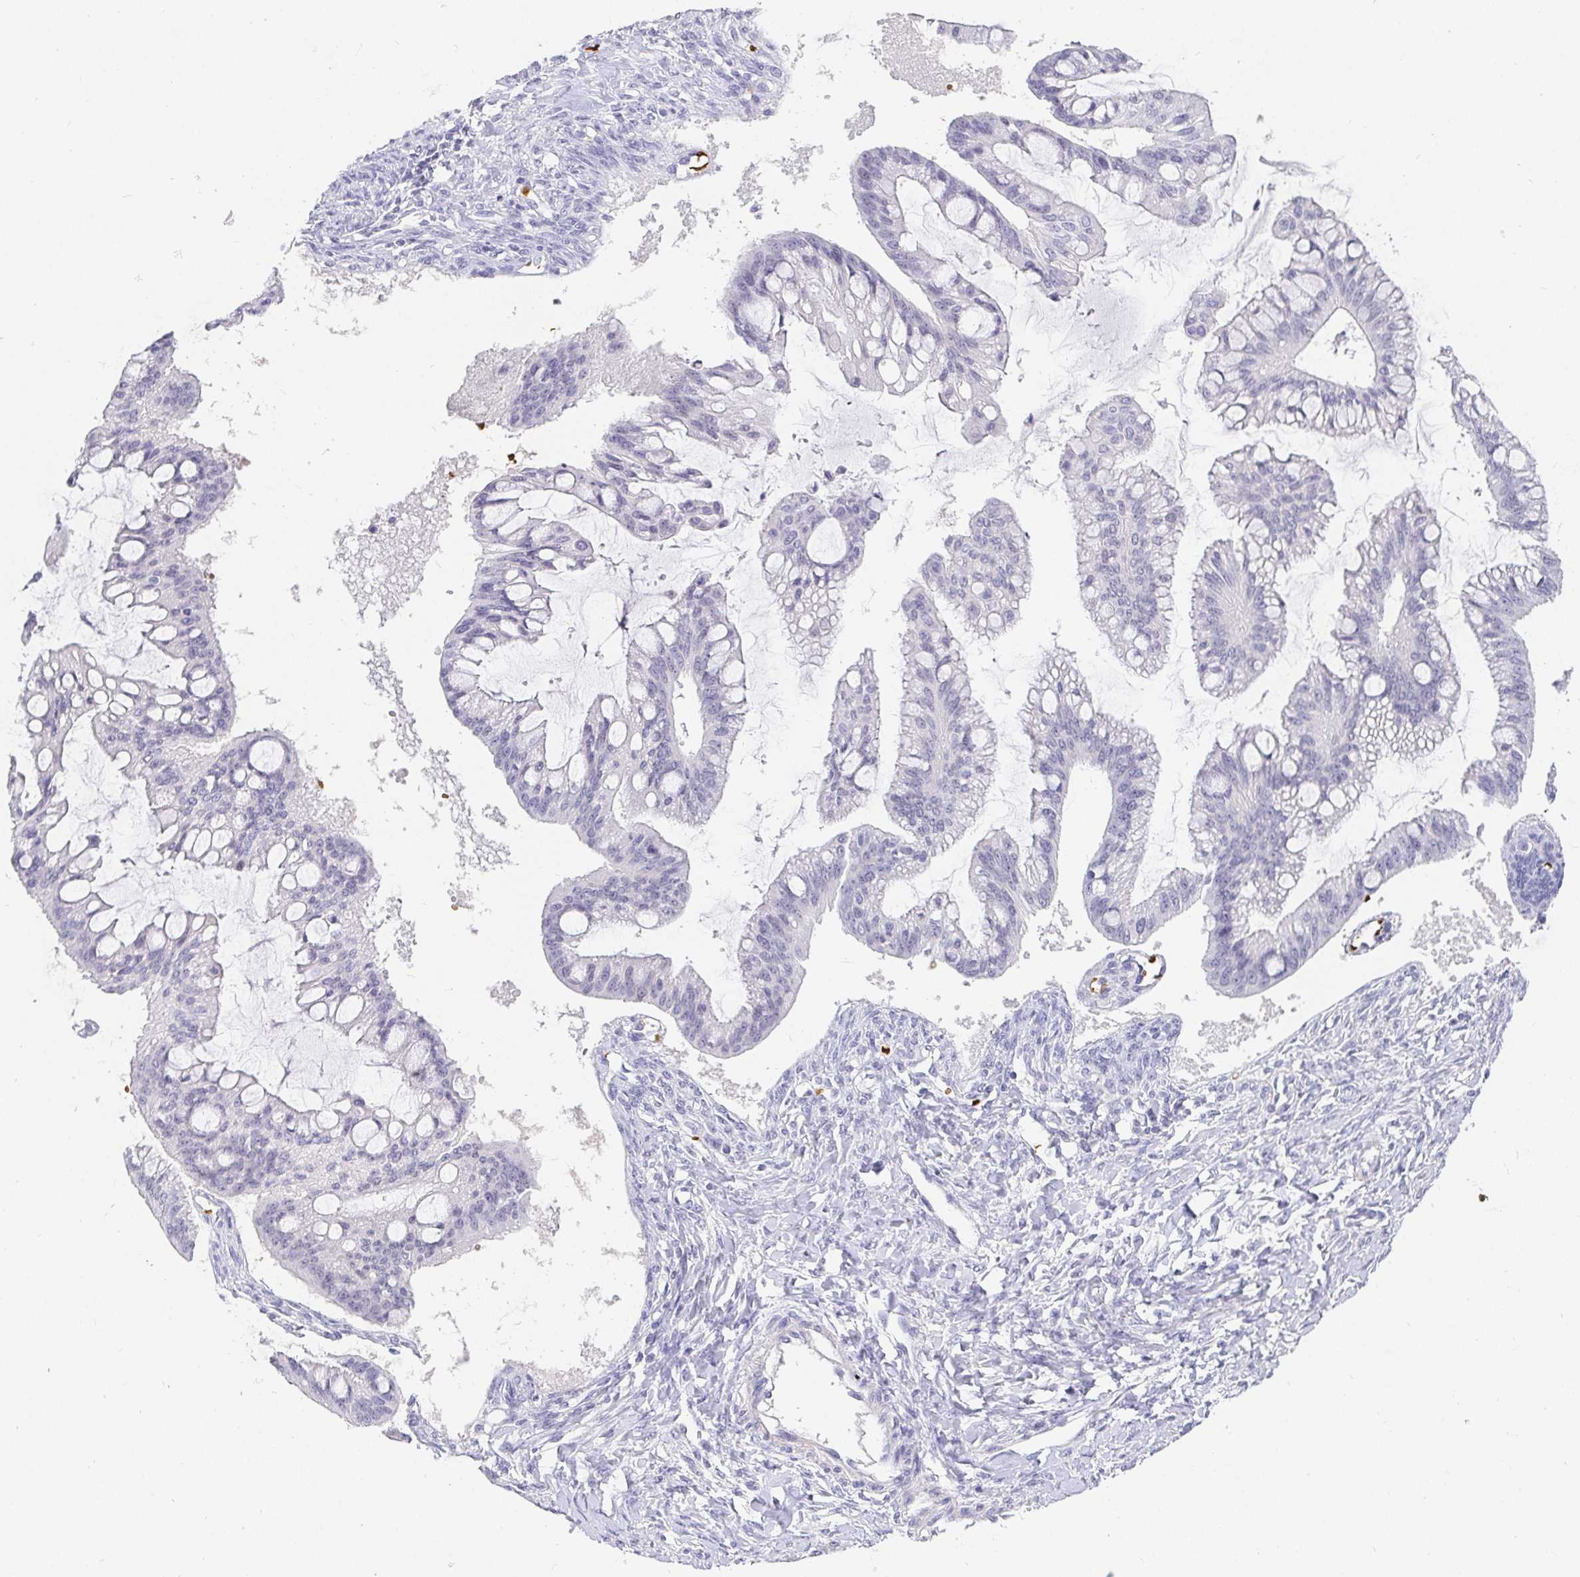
{"staining": {"intensity": "negative", "quantity": "none", "location": "none"}, "tissue": "ovarian cancer", "cell_type": "Tumor cells", "image_type": "cancer", "snomed": [{"axis": "morphology", "description": "Cystadenocarcinoma, mucinous, NOS"}, {"axis": "topography", "description": "Ovary"}], "caption": "This is a photomicrograph of immunohistochemistry (IHC) staining of mucinous cystadenocarcinoma (ovarian), which shows no staining in tumor cells. (Immunohistochemistry (ihc), brightfield microscopy, high magnification).", "gene": "FGF21", "patient": {"sex": "female", "age": 73}}